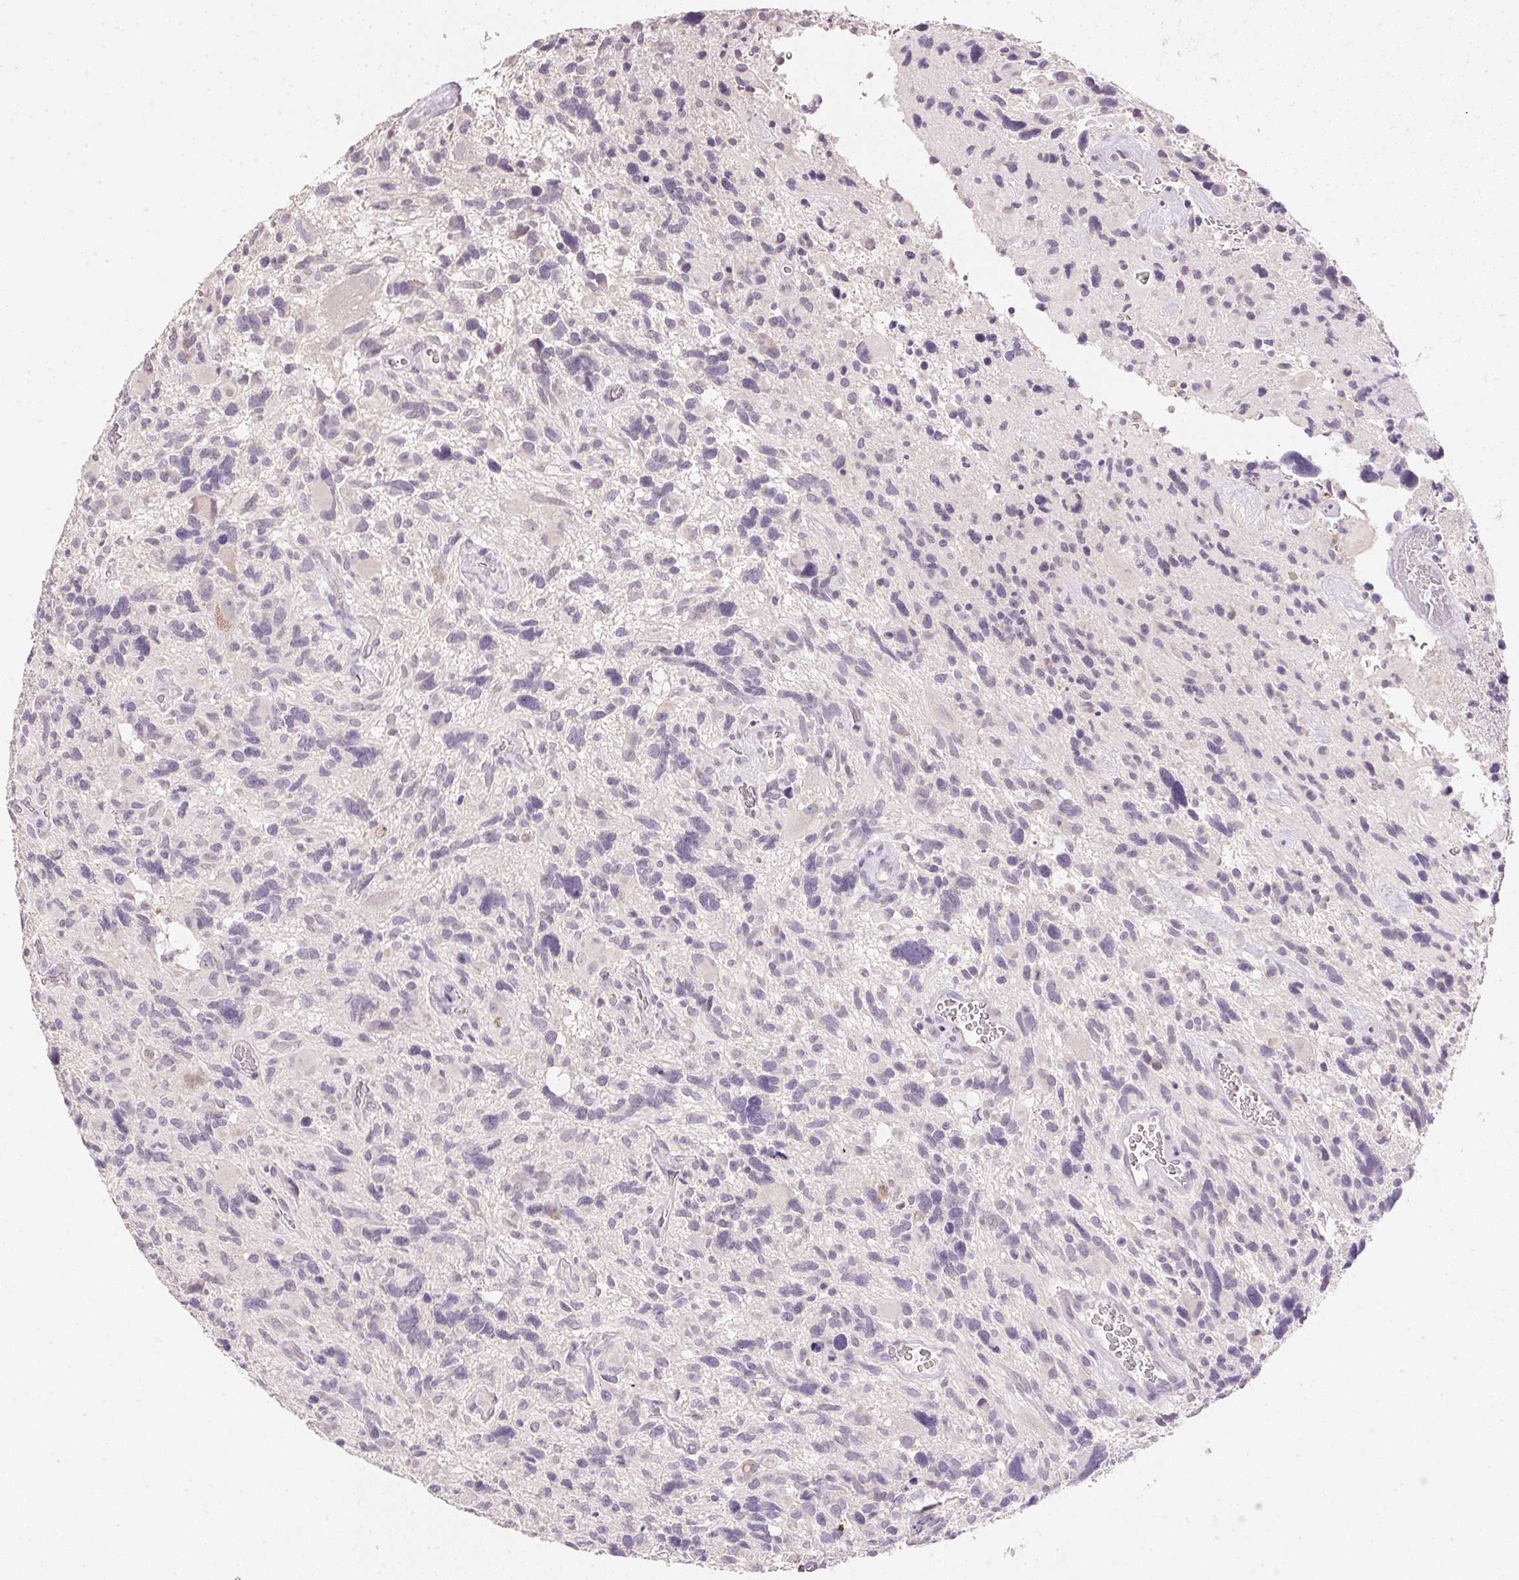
{"staining": {"intensity": "negative", "quantity": "none", "location": "none"}, "tissue": "glioma", "cell_type": "Tumor cells", "image_type": "cancer", "snomed": [{"axis": "morphology", "description": "Glioma, malignant, High grade"}, {"axis": "topography", "description": "Brain"}], "caption": "A high-resolution micrograph shows IHC staining of malignant glioma (high-grade), which shows no significant positivity in tumor cells.", "gene": "DHCR24", "patient": {"sex": "male", "age": 49}}